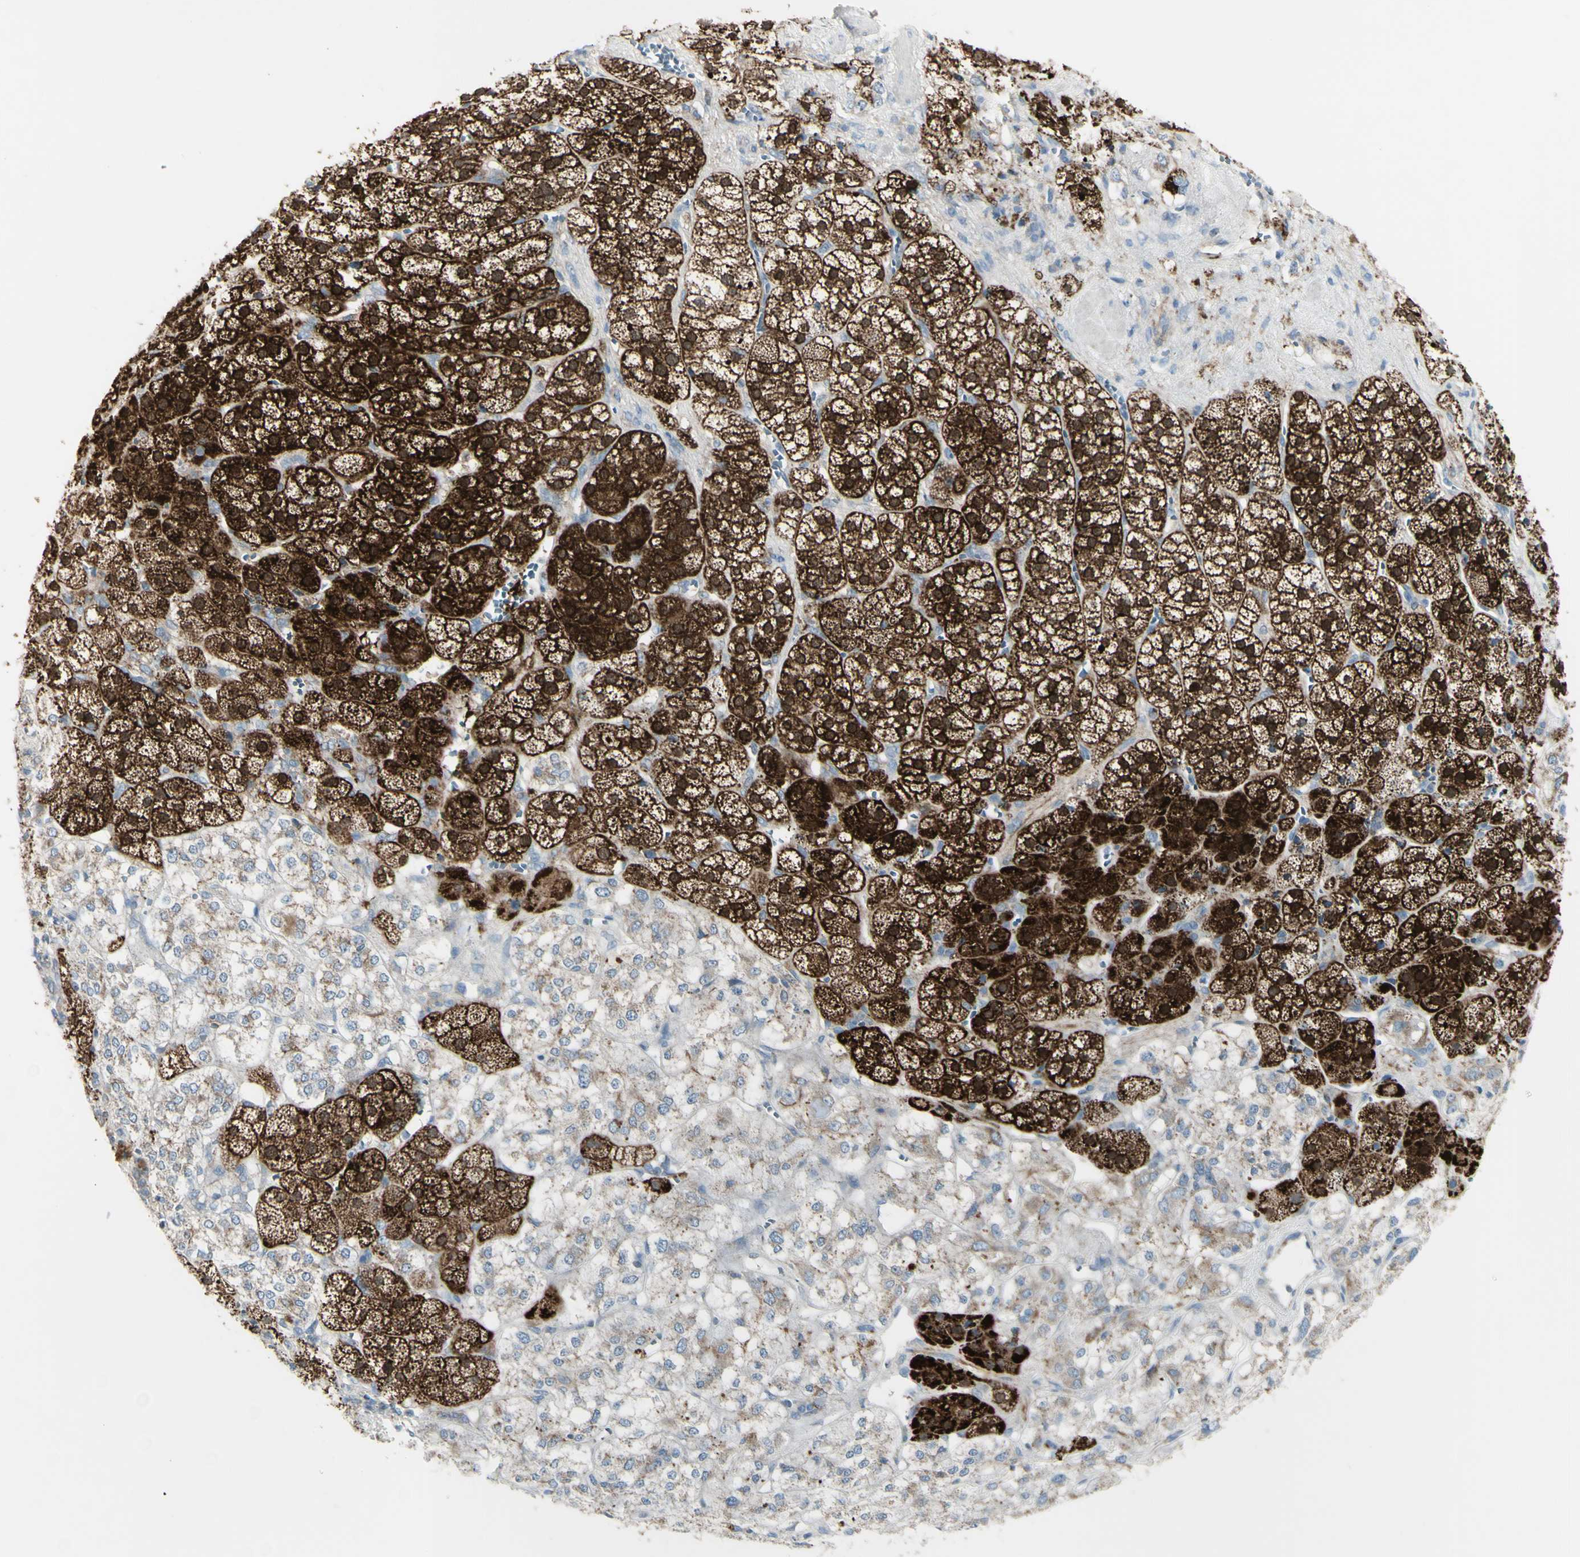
{"staining": {"intensity": "strong", "quantity": ">75%", "location": "cytoplasmic/membranous"}, "tissue": "adrenal gland", "cell_type": "Glandular cells", "image_type": "normal", "snomed": [{"axis": "morphology", "description": "Normal tissue, NOS"}, {"axis": "topography", "description": "Adrenal gland"}], "caption": "Brown immunohistochemical staining in benign human adrenal gland shows strong cytoplasmic/membranous staining in approximately >75% of glandular cells.", "gene": "CNTNAP1", "patient": {"sex": "male", "age": 56}}